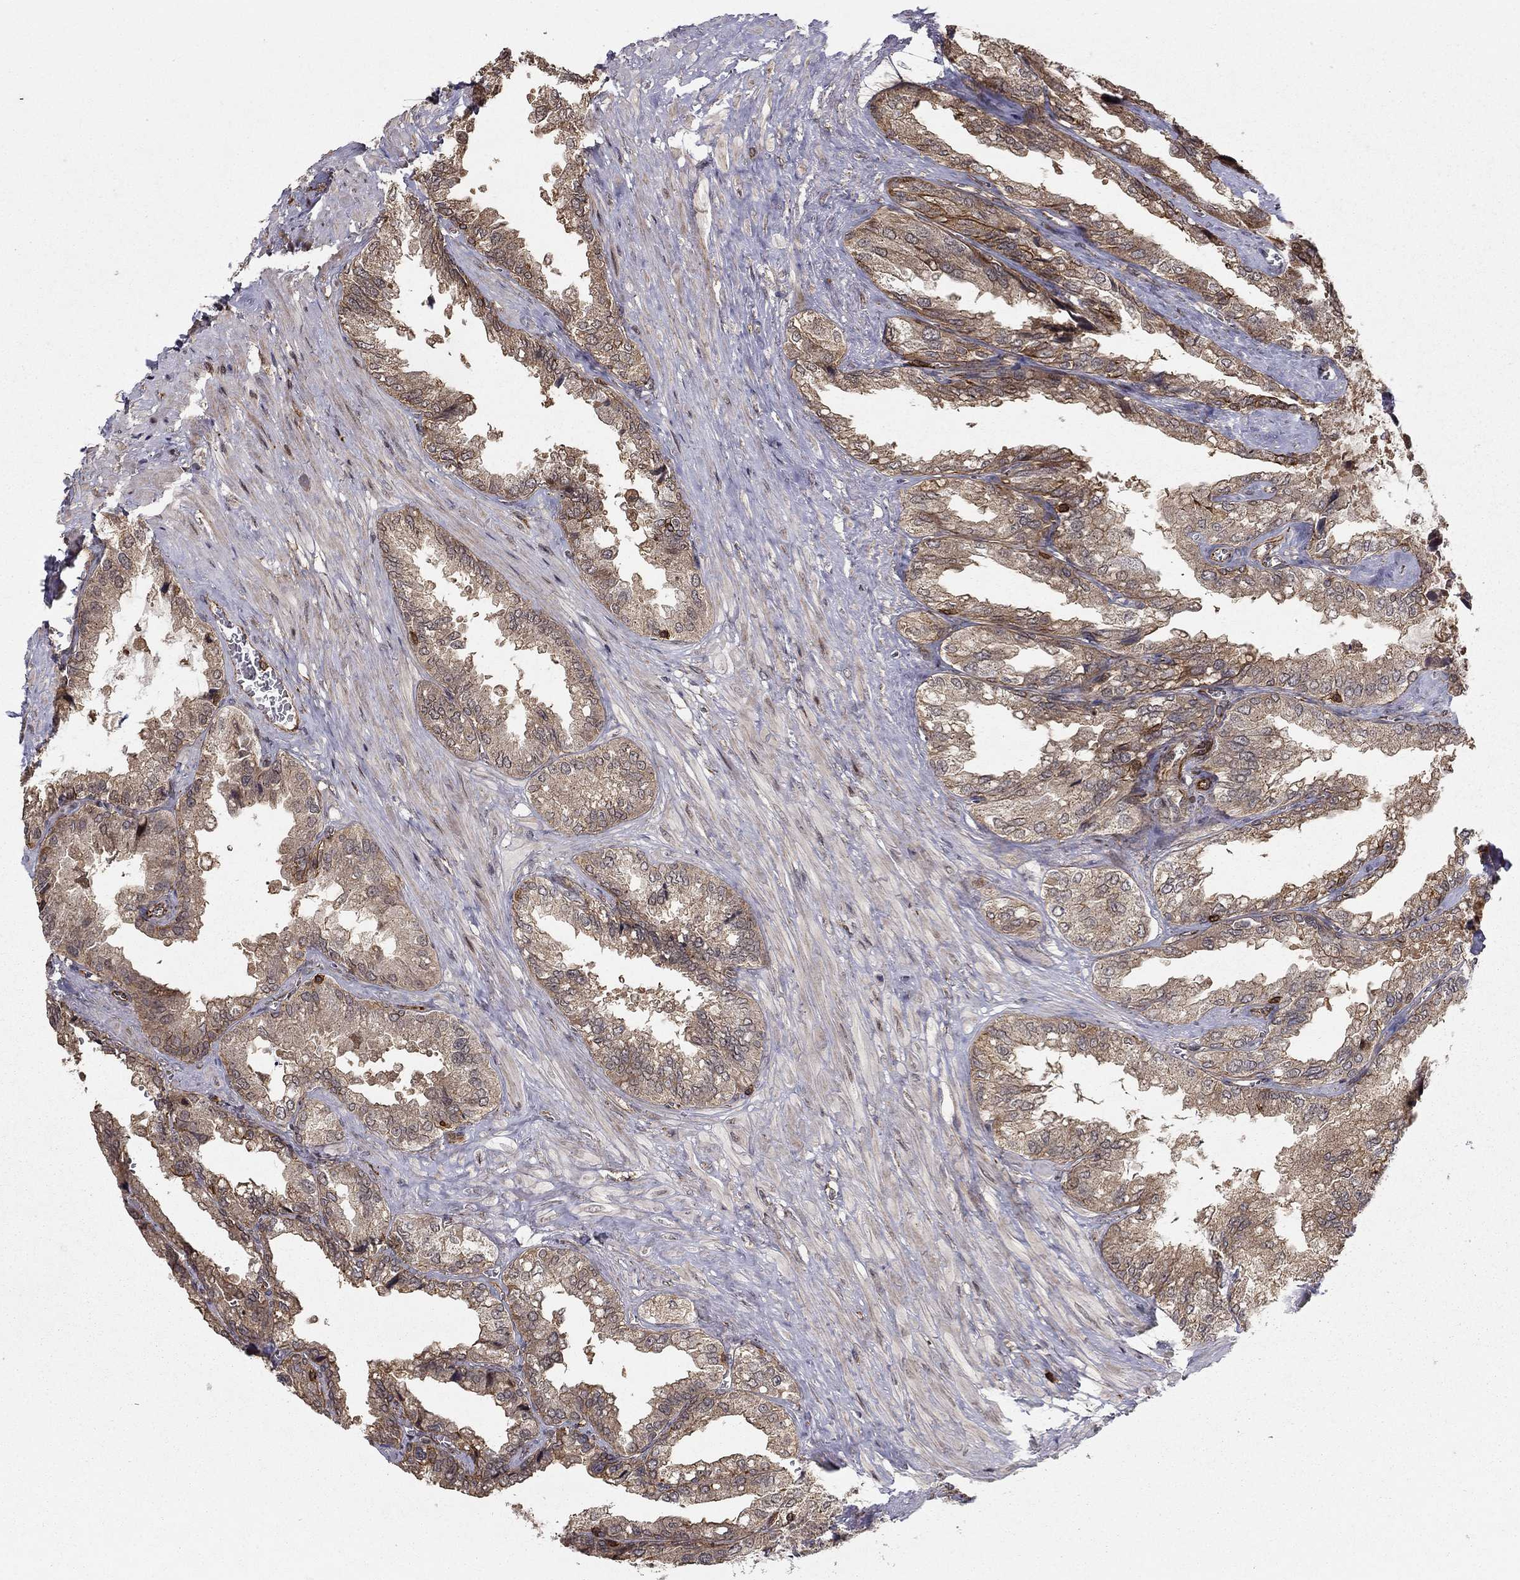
{"staining": {"intensity": "moderate", "quantity": "25%-75%", "location": "cytoplasmic/membranous"}, "tissue": "seminal vesicle", "cell_type": "Glandular cells", "image_type": "normal", "snomed": [{"axis": "morphology", "description": "Normal tissue, NOS"}, {"axis": "topography", "description": "Seminal veicle"}], "caption": "Seminal vesicle stained with a brown dye exhibits moderate cytoplasmic/membranous positive expression in approximately 25%-75% of glandular cells.", "gene": "ADM", "patient": {"sex": "male", "age": 67}}